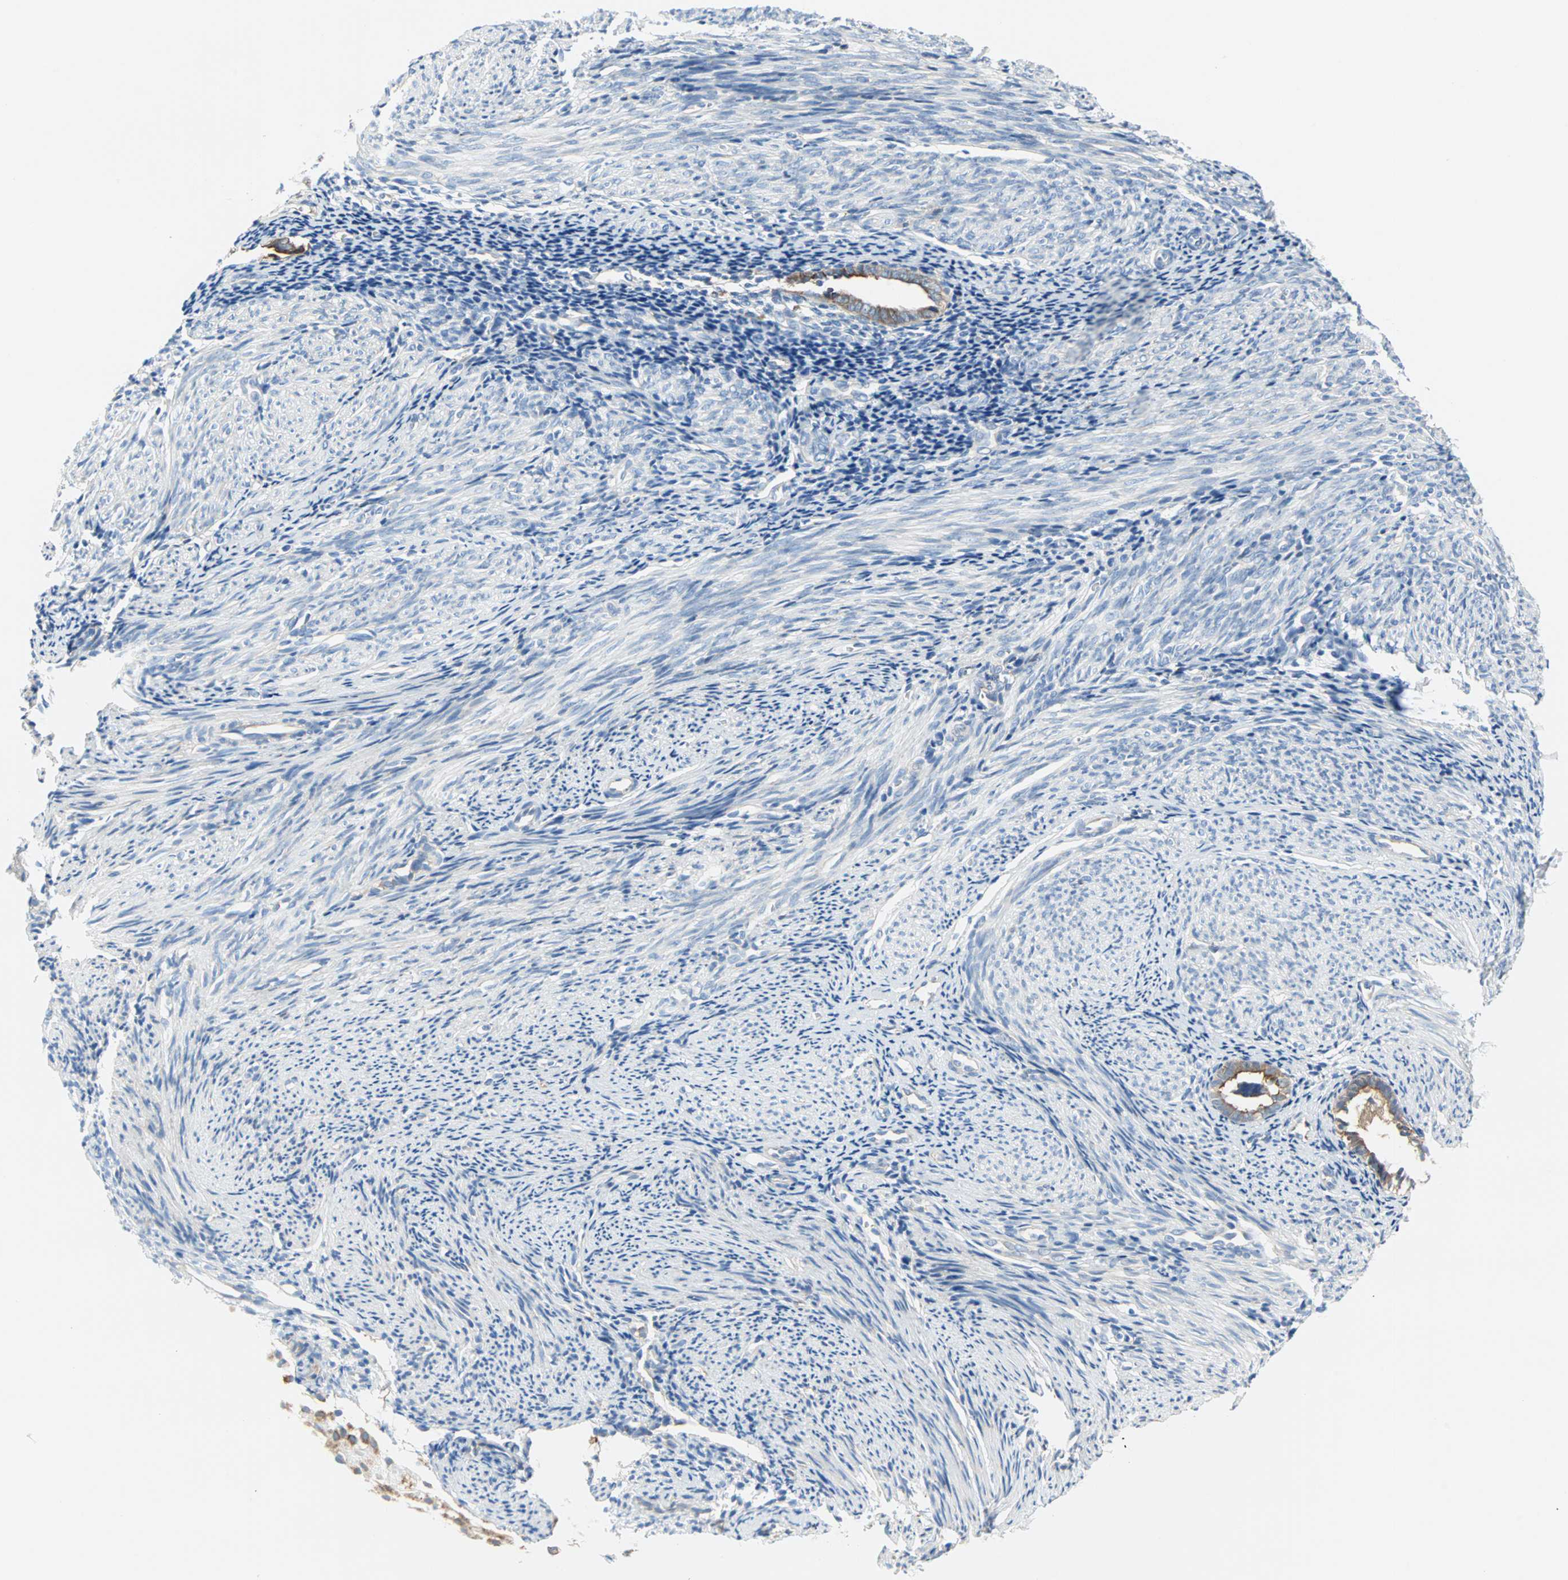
{"staining": {"intensity": "negative", "quantity": "none", "location": "none"}, "tissue": "endometrium", "cell_type": "Cells in endometrial stroma", "image_type": "normal", "snomed": [{"axis": "morphology", "description": "Normal tissue, NOS"}, {"axis": "topography", "description": "Smooth muscle"}, {"axis": "topography", "description": "Endometrium"}], "caption": "The immunohistochemistry micrograph has no significant staining in cells in endometrial stroma of endometrium.", "gene": "PLCXD1", "patient": {"sex": "female", "age": 57}}